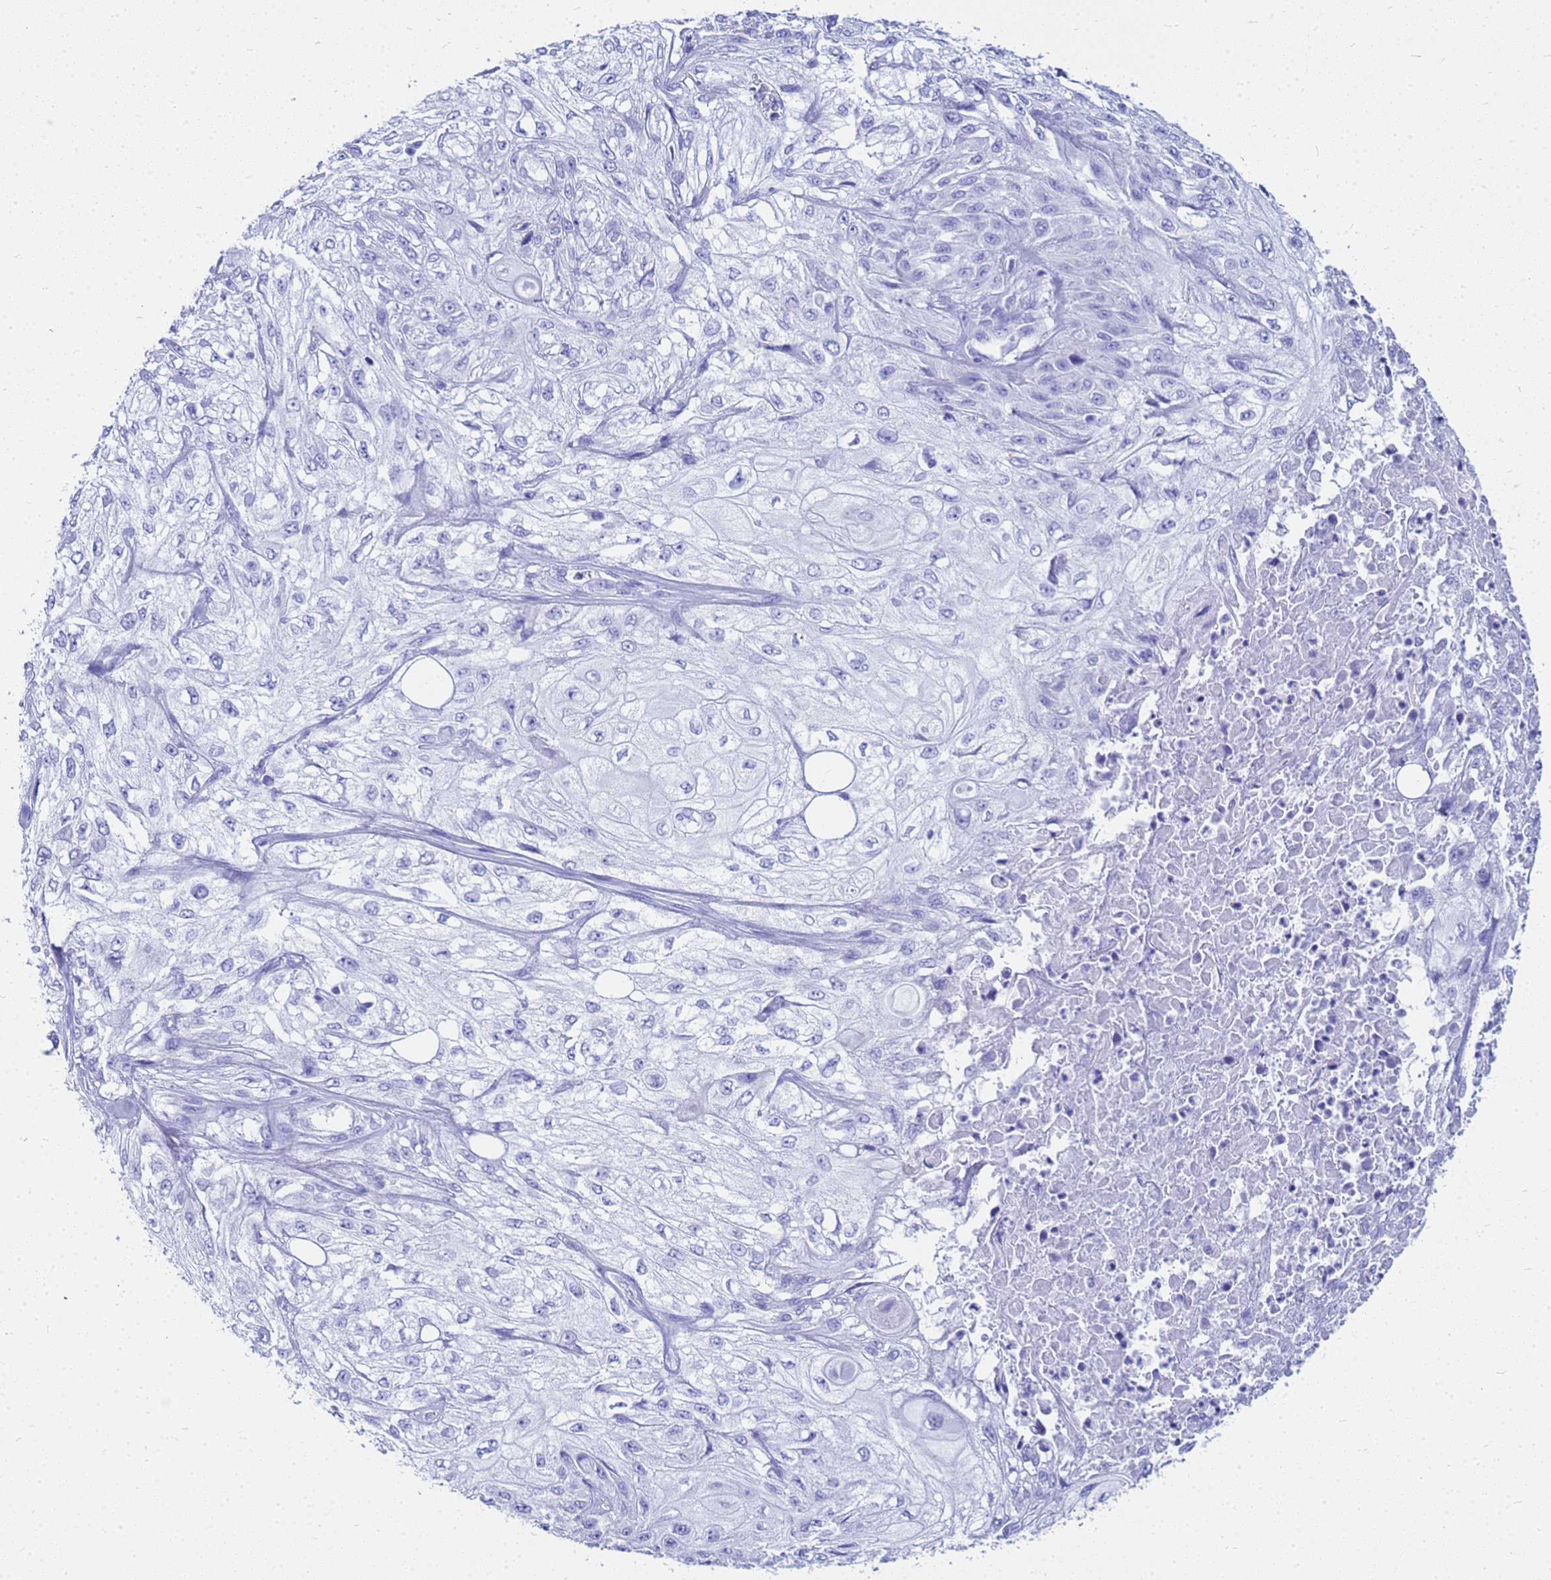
{"staining": {"intensity": "negative", "quantity": "none", "location": "none"}, "tissue": "skin cancer", "cell_type": "Tumor cells", "image_type": "cancer", "snomed": [{"axis": "morphology", "description": "Squamous cell carcinoma, NOS"}, {"axis": "morphology", "description": "Squamous cell carcinoma, metastatic, NOS"}, {"axis": "topography", "description": "Skin"}, {"axis": "topography", "description": "Lymph node"}], "caption": "Human metastatic squamous cell carcinoma (skin) stained for a protein using IHC demonstrates no positivity in tumor cells.", "gene": "CKB", "patient": {"sex": "male", "age": 75}}